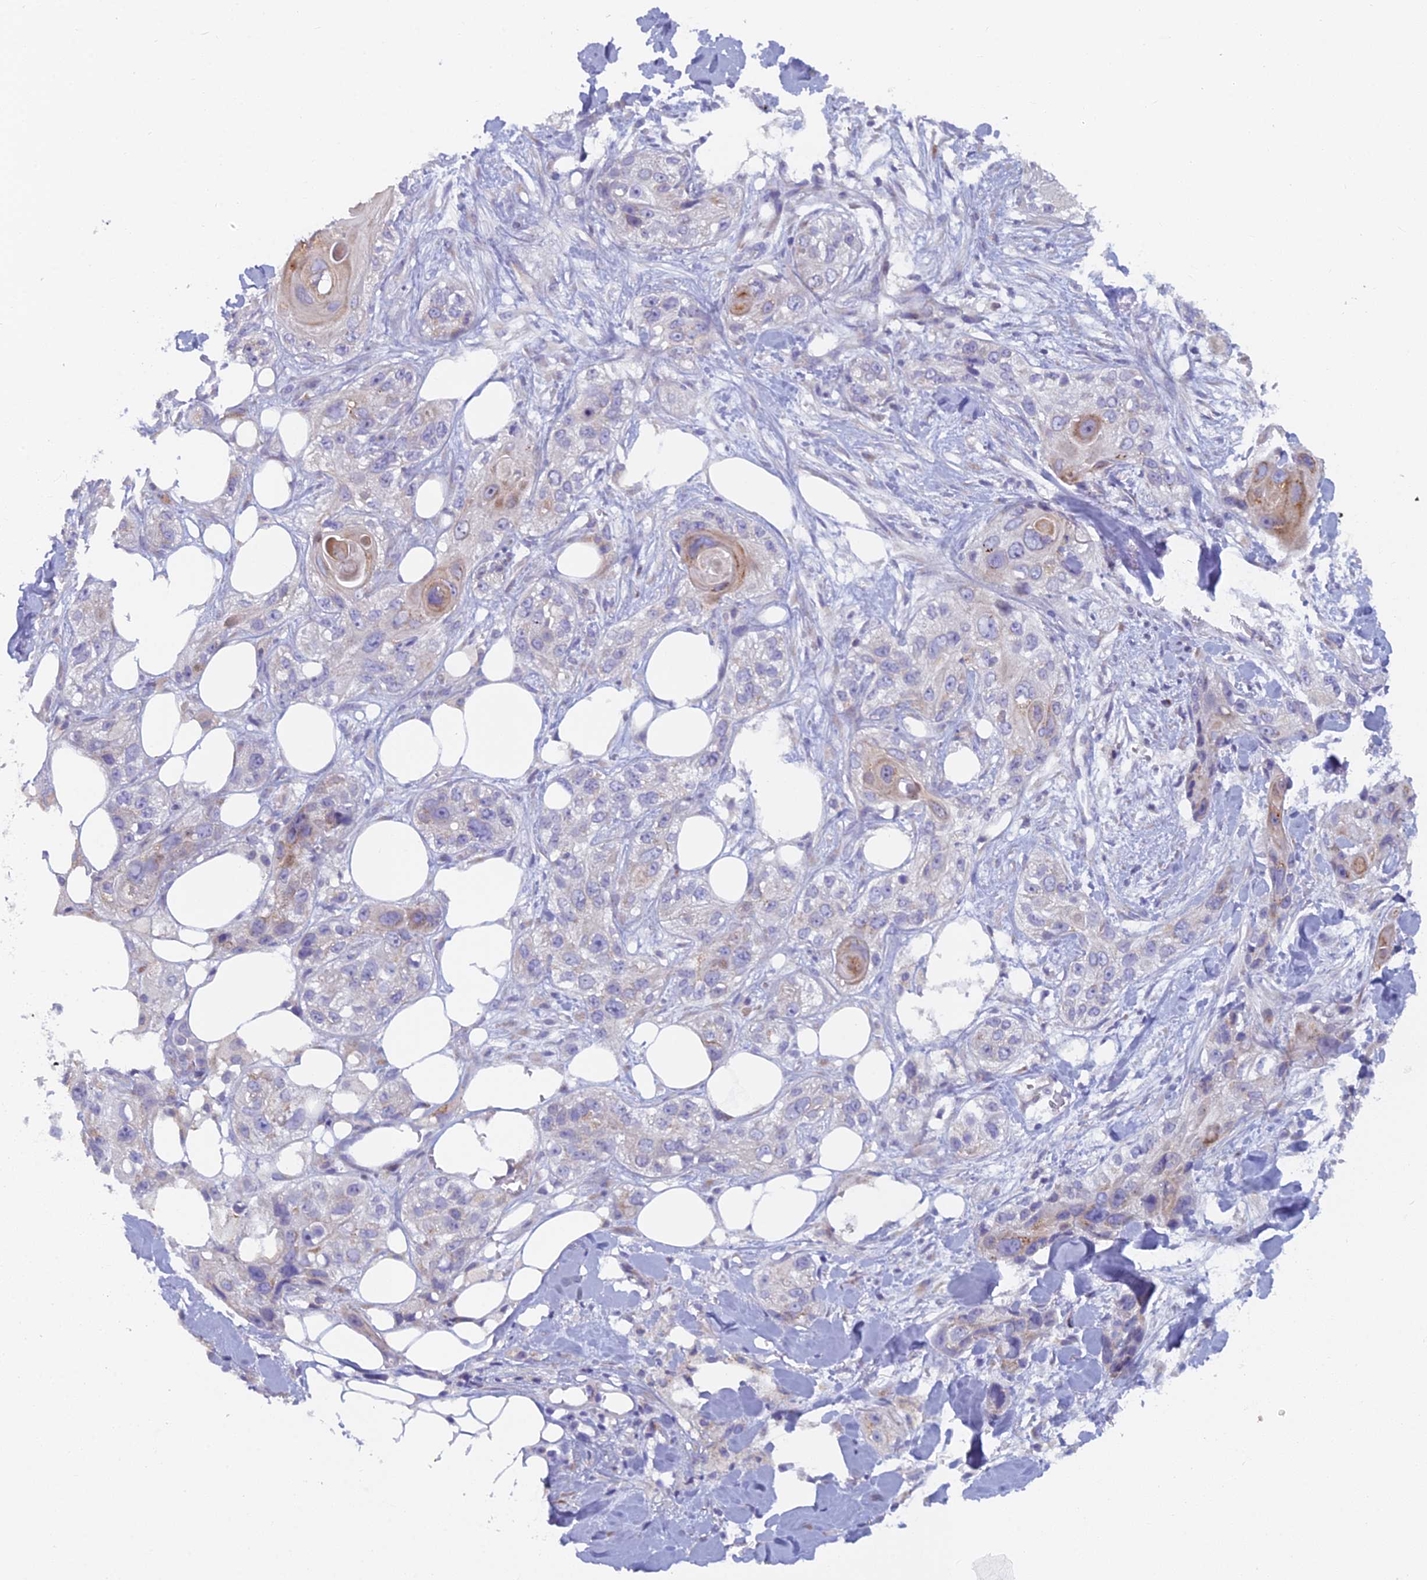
{"staining": {"intensity": "negative", "quantity": "none", "location": "none"}, "tissue": "skin cancer", "cell_type": "Tumor cells", "image_type": "cancer", "snomed": [{"axis": "morphology", "description": "Normal tissue, NOS"}, {"axis": "morphology", "description": "Squamous cell carcinoma, NOS"}, {"axis": "topography", "description": "Skin"}], "caption": "Immunohistochemical staining of skin cancer exhibits no significant staining in tumor cells.", "gene": "B9D2", "patient": {"sex": "male", "age": 72}}